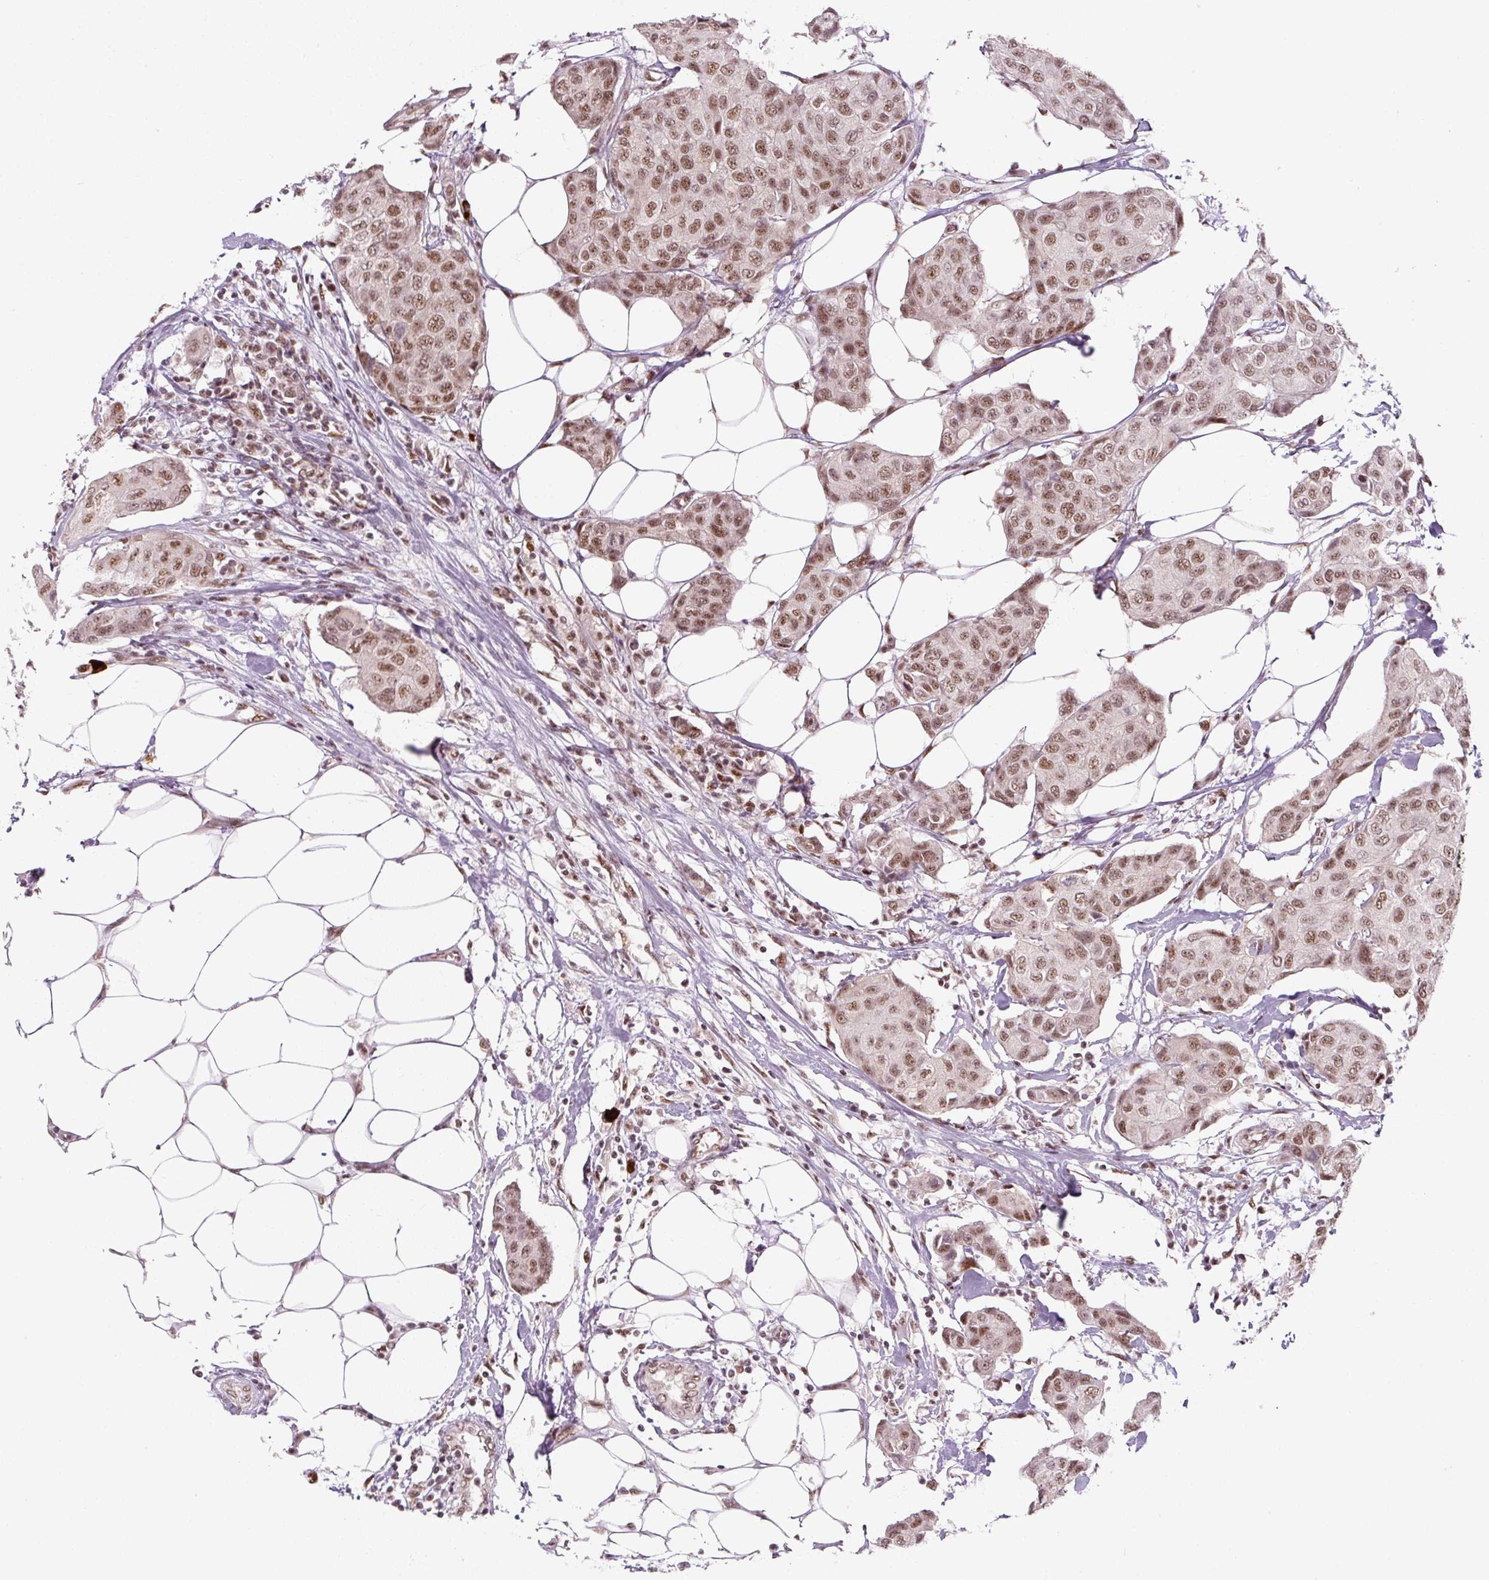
{"staining": {"intensity": "moderate", "quantity": ">75%", "location": "nuclear"}, "tissue": "breast cancer", "cell_type": "Tumor cells", "image_type": "cancer", "snomed": [{"axis": "morphology", "description": "Duct carcinoma"}, {"axis": "topography", "description": "Breast"}, {"axis": "topography", "description": "Lymph node"}], "caption": "Moderate nuclear protein expression is seen in approximately >75% of tumor cells in invasive ductal carcinoma (breast).", "gene": "U2AF2", "patient": {"sex": "female", "age": 80}}